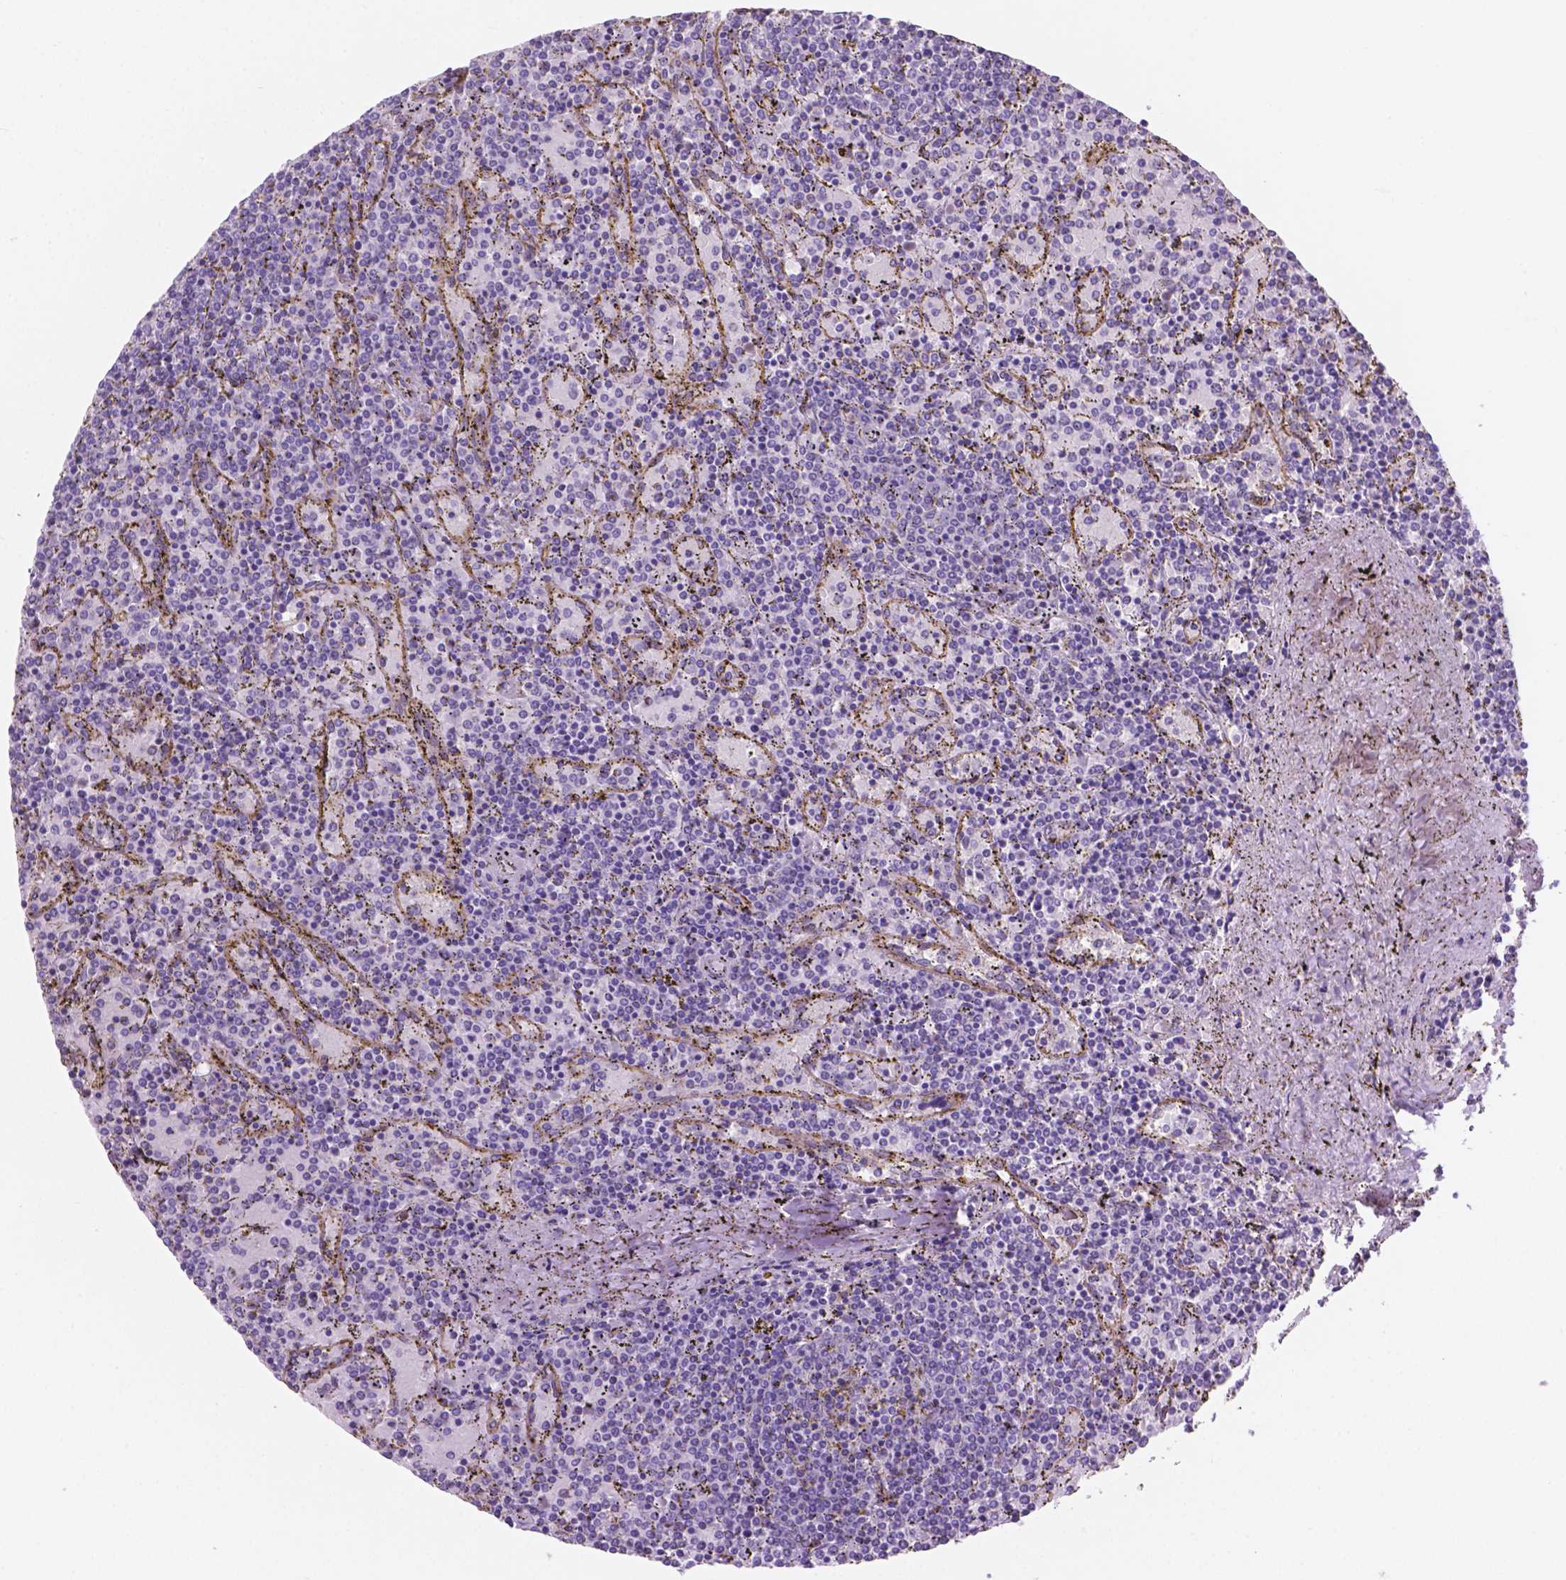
{"staining": {"intensity": "negative", "quantity": "none", "location": "none"}, "tissue": "lymphoma", "cell_type": "Tumor cells", "image_type": "cancer", "snomed": [{"axis": "morphology", "description": "Malignant lymphoma, non-Hodgkin's type, Low grade"}, {"axis": "topography", "description": "Spleen"}], "caption": "Low-grade malignant lymphoma, non-Hodgkin's type was stained to show a protein in brown. There is no significant expression in tumor cells. The staining is performed using DAB (3,3'-diaminobenzidine) brown chromogen with nuclei counter-stained in using hematoxylin.", "gene": "GRIN2B", "patient": {"sex": "female", "age": 77}}